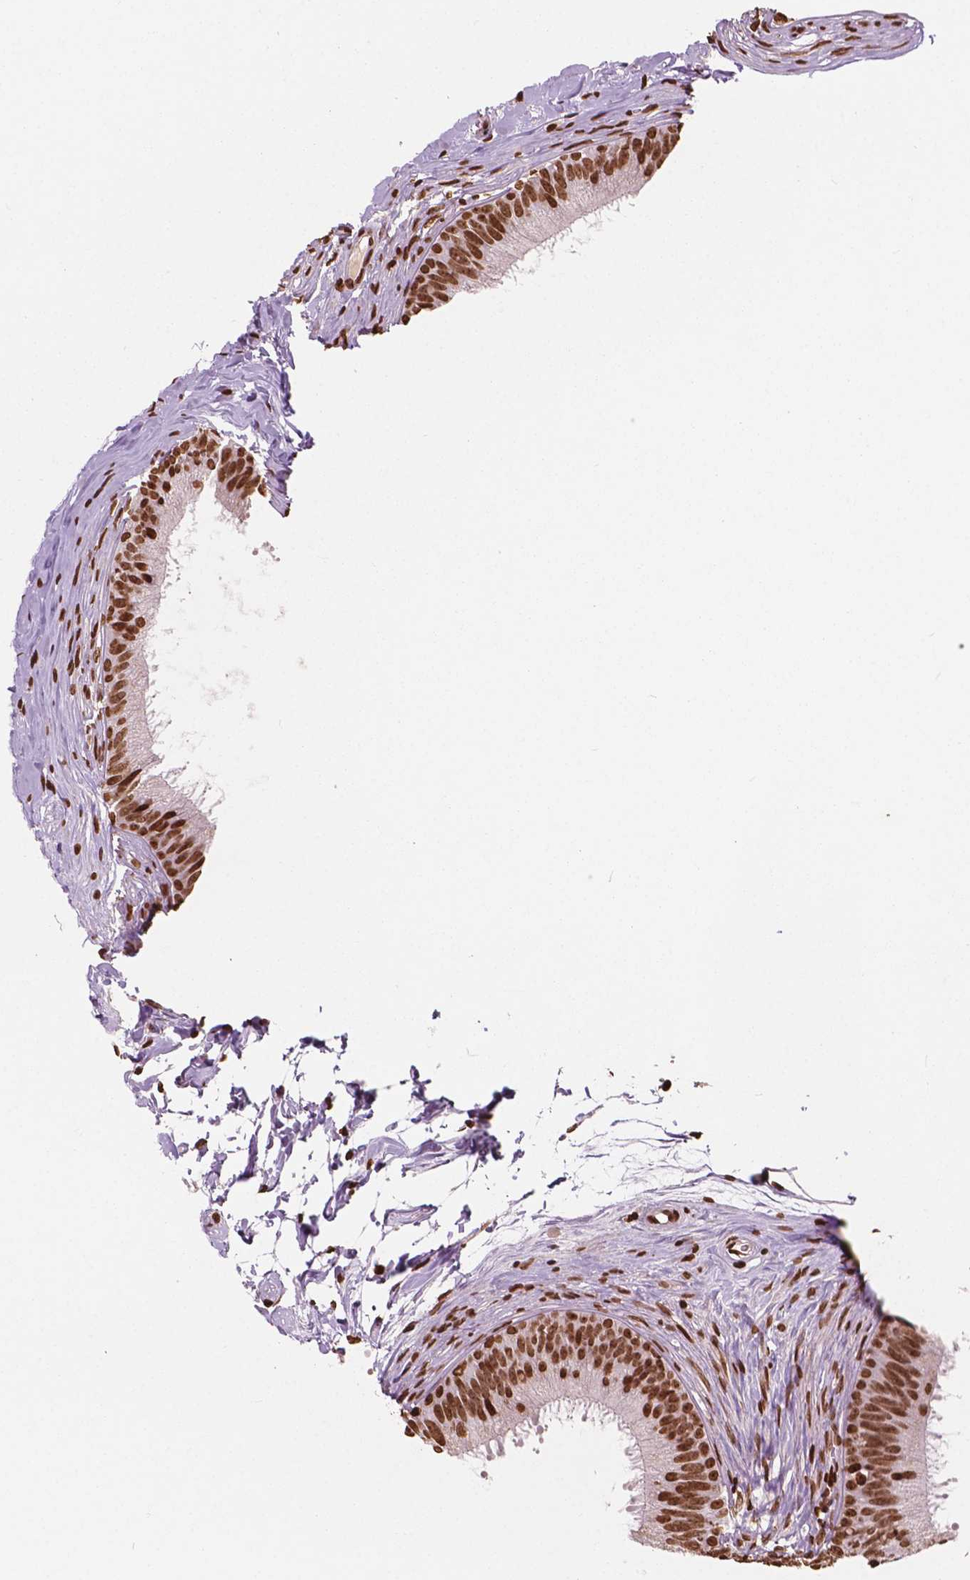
{"staining": {"intensity": "strong", "quantity": ">75%", "location": "nuclear"}, "tissue": "epididymis", "cell_type": "Glandular cells", "image_type": "normal", "snomed": [{"axis": "morphology", "description": "Normal tissue, NOS"}, {"axis": "topography", "description": "Epididymis"}], "caption": "Epididymis stained with immunohistochemistry (IHC) demonstrates strong nuclear staining in about >75% of glandular cells. The staining is performed using DAB (3,3'-diaminobenzidine) brown chromogen to label protein expression. The nuclei are counter-stained blue using hematoxylin.", "gene": "H3C7", "patient": {"sex": "male", "age": 24}}